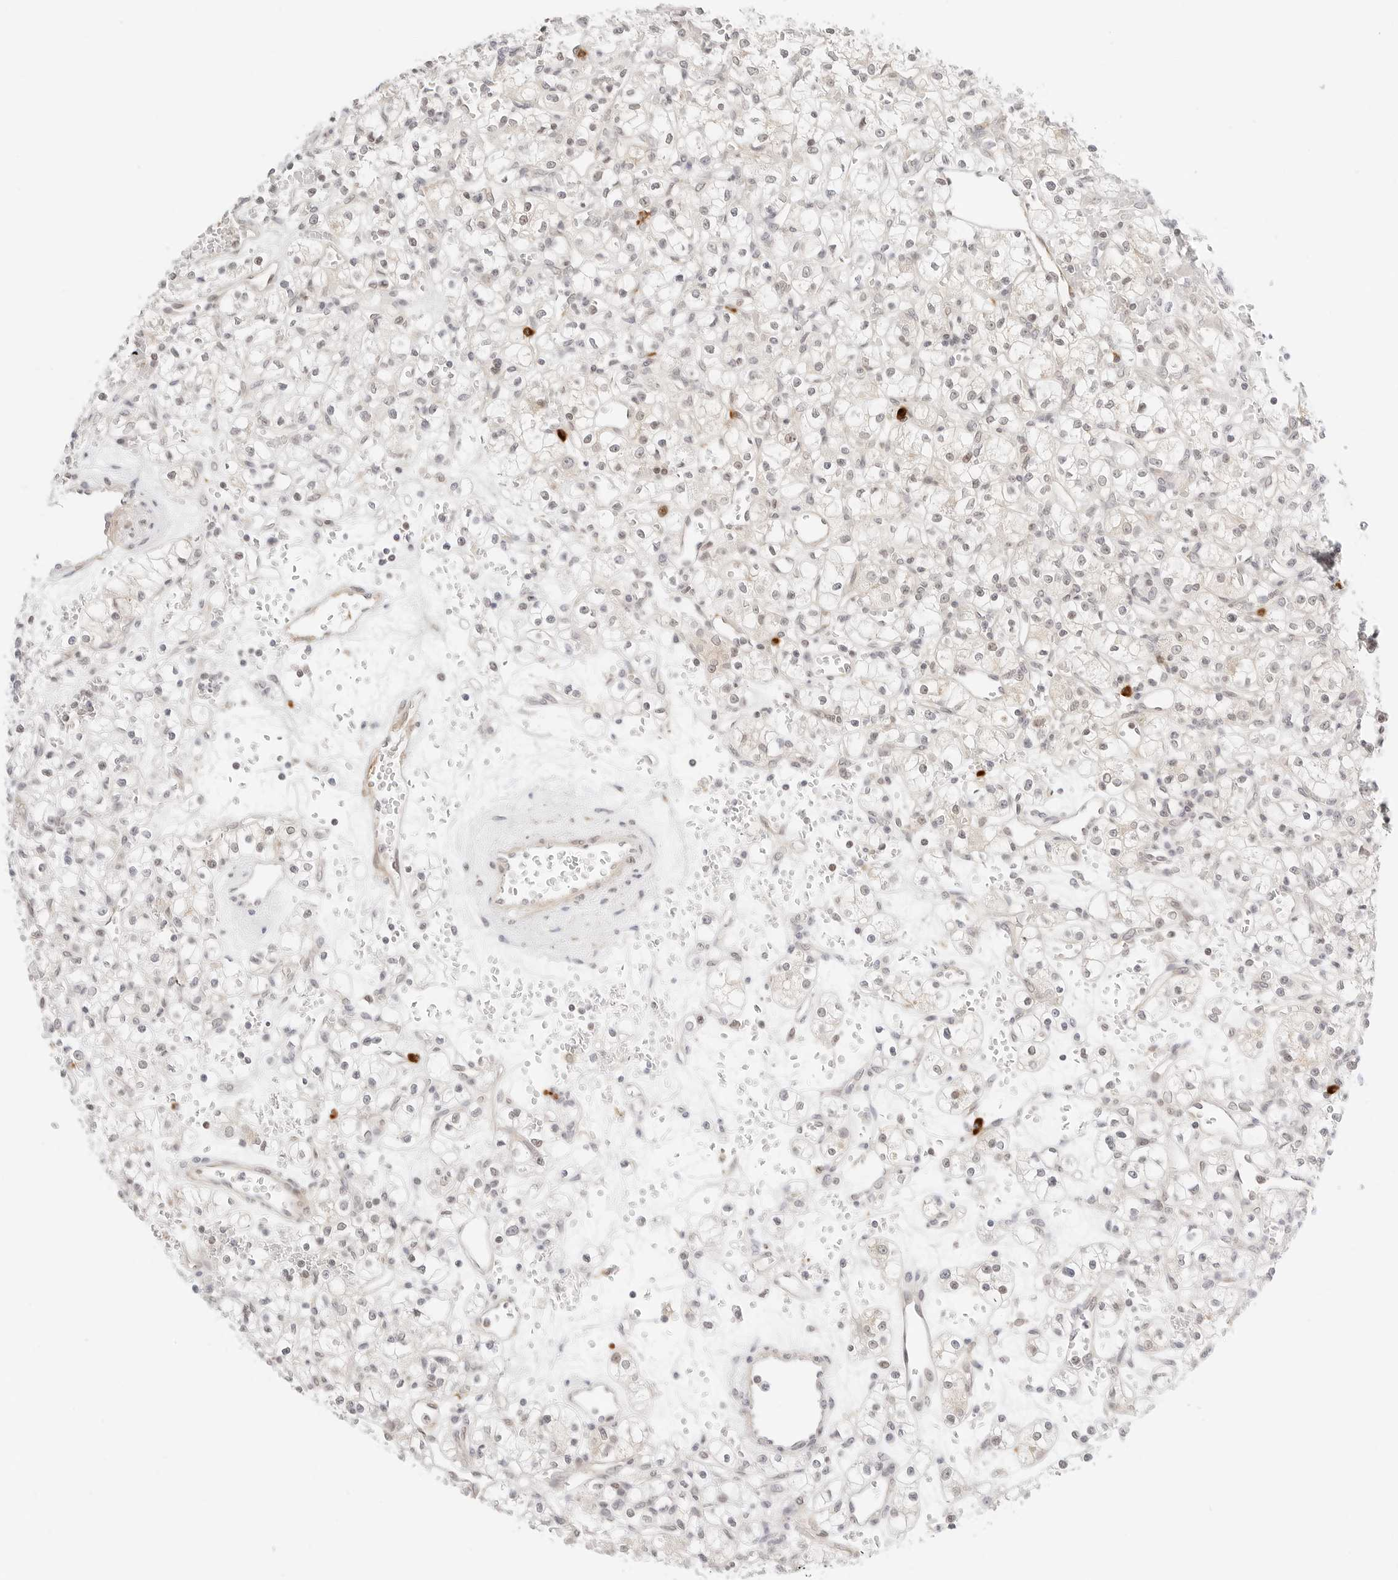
{"staining": {"intensity": "weak", "quantity": "25%-75%", "location": "nuclear"}, "tissue": "renal cancer", "cell_type": "Tumor cells", "image_type": "cancer", "snomed": [{"axis": "morphology", "description": "Adenocarcinoma, NOS"}, {"axis": "topography", "description": "Kidney"}], "caption": "An image of renal cancer (adenocarcinoma) stained for a protein displays weak nuclear brown staining in tumor cells.", "gene": "TEKT2", "patient": {"sex": "female", "age": 59}}